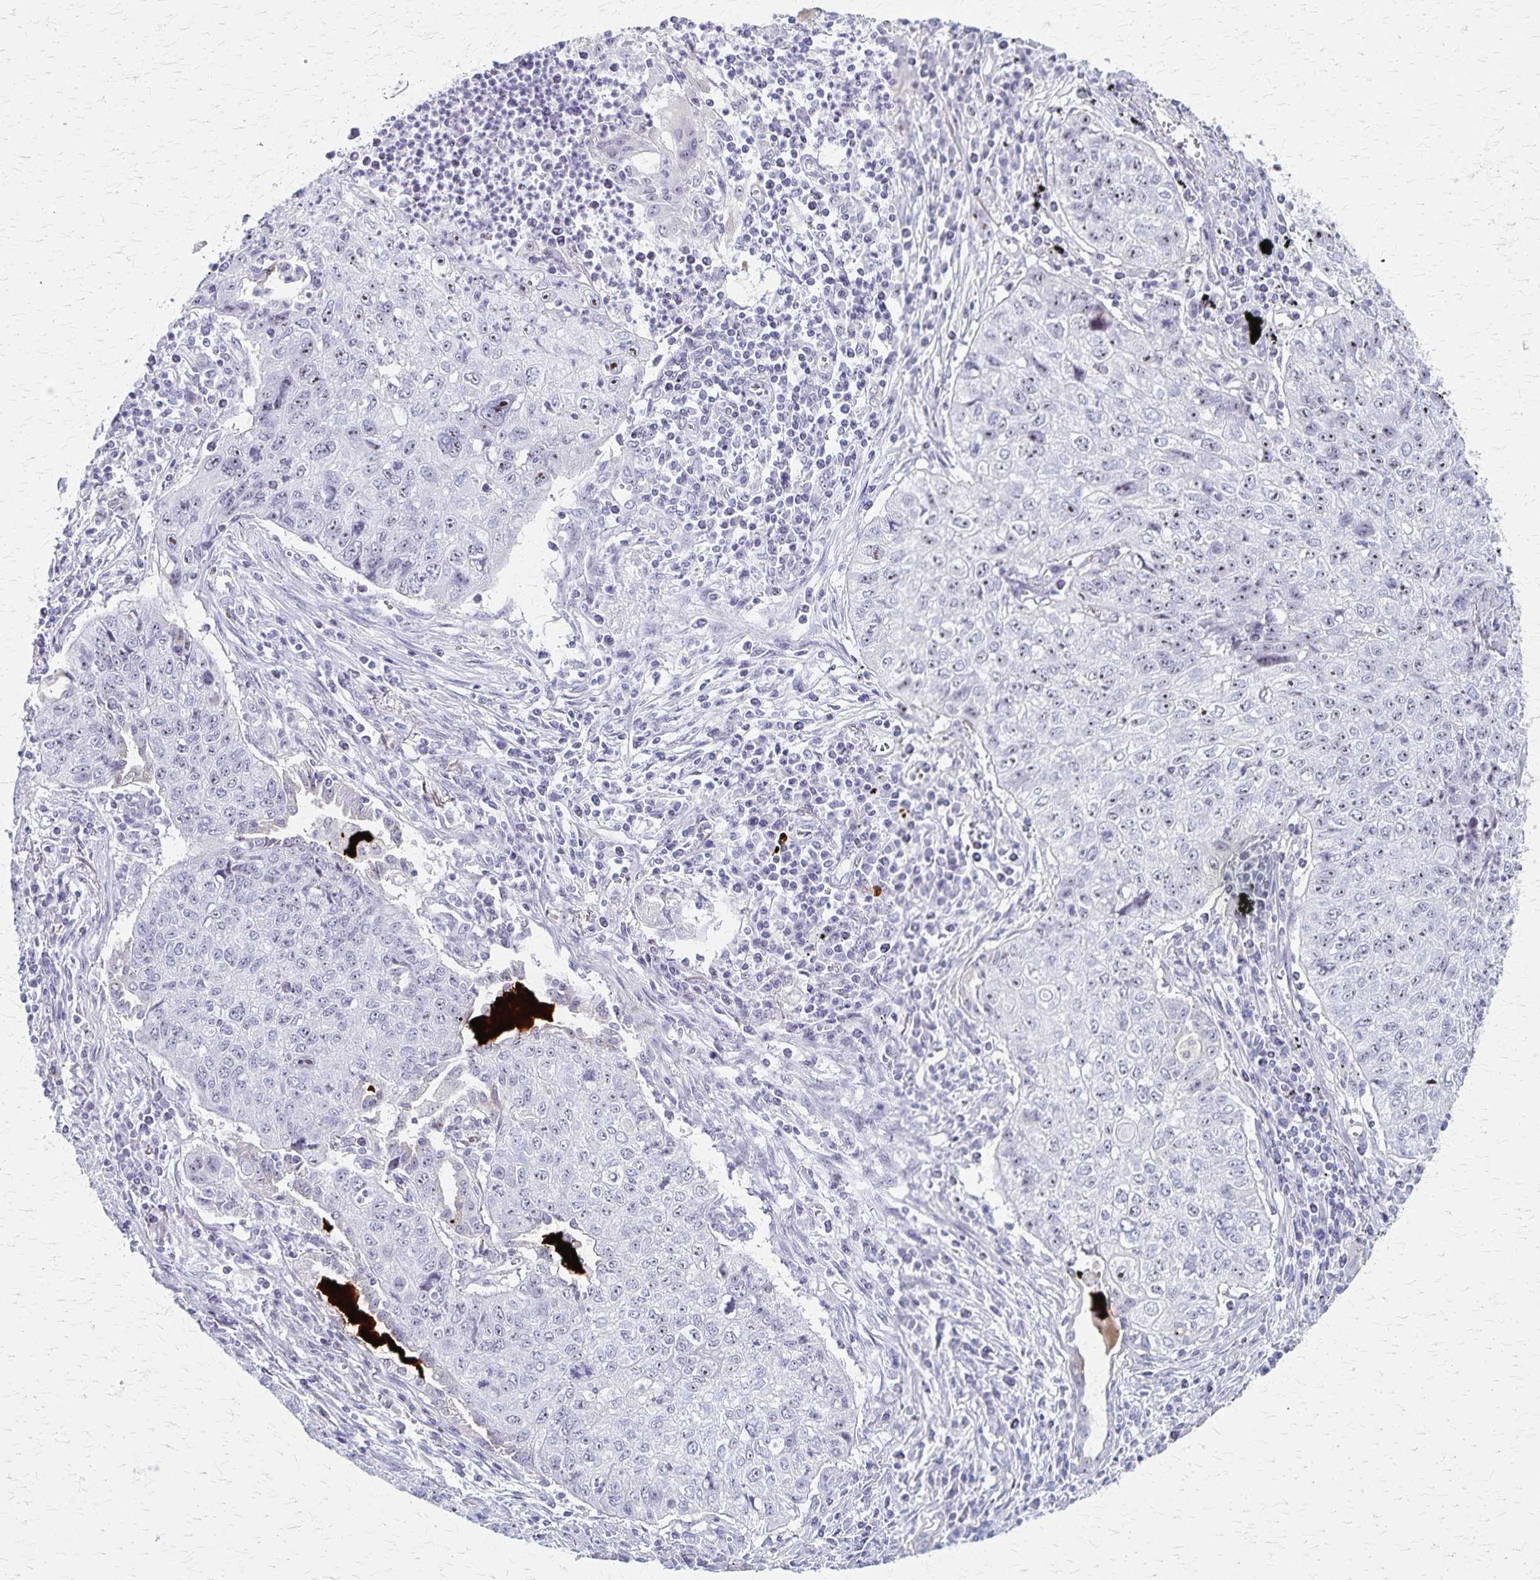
{"staining": {"intensity": "weak", "quantity": "25%-75%", "location": "nuclear"}, "tissue": "lung cancer", "cell_type": "Tumor cells", "image_type": "cancer", "snomed": [{"axis": "morphology", "description": "Normal morphology"}, {"axis": "morphology", "description": "Aneuploidy"}, {"axis": "morphology", "description": "Squamous cell carcinoma, NOS"}, {"axis": "topography", "description": "Lymph node"}, {"axis": "topography", "description": "Lung"}], "caption": "IHC (DAB) staining of human lung cancer (aneuploidy) reveals weak nuclear protein staining in approximately 25%-75% of tumor cells.", "gene": "DLK2", "patient": {"sex": "female", "age": 76}}